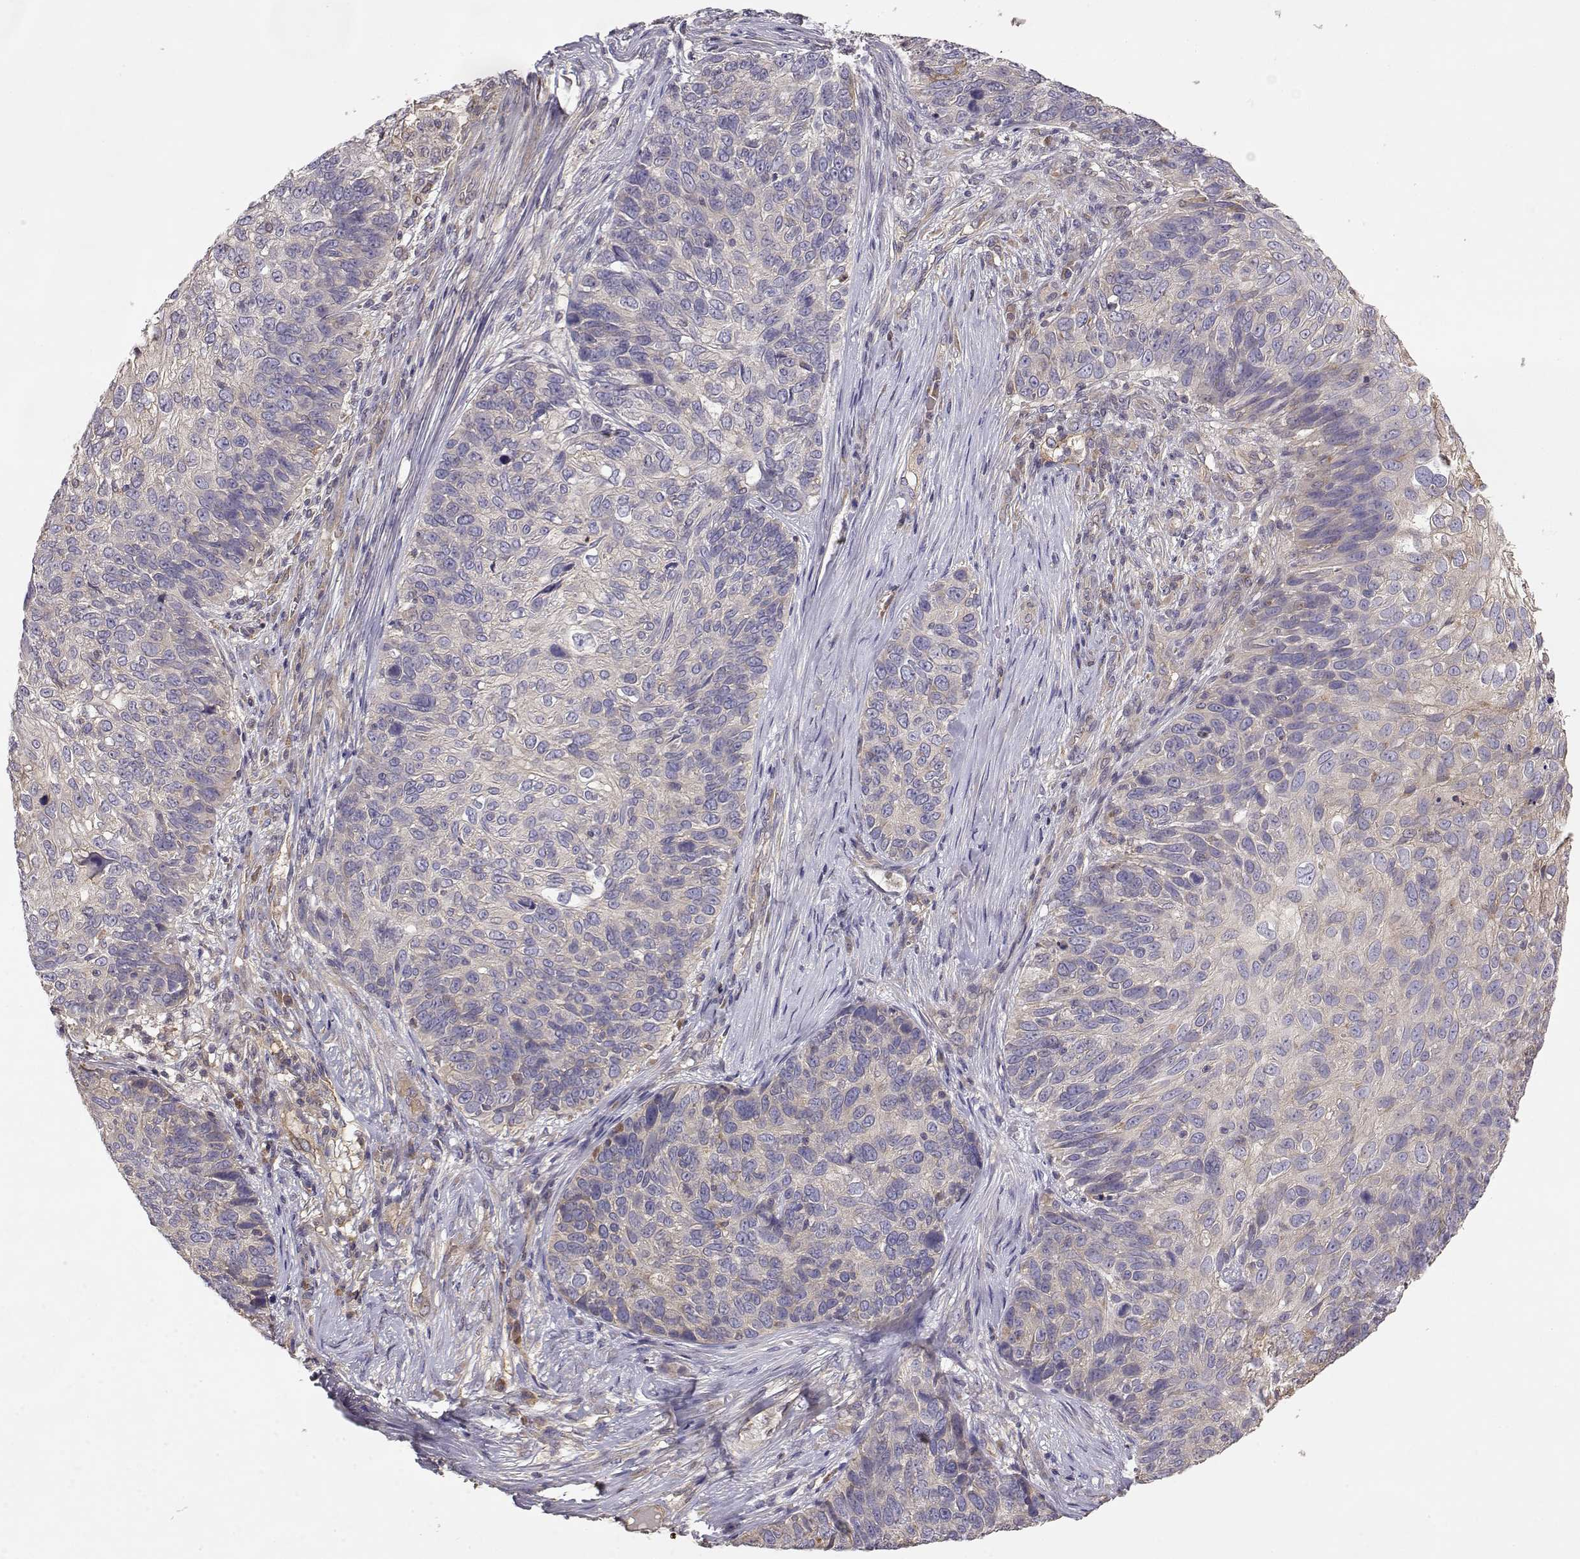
{"staining": {"intensity": "weak", "quantity": "<25%", "location": "cytoplasmic/membranous"}, "tissue": "skin cancer", "cell_type": "Tumor cells", "image_type": "cancer", "snomed": [{"axis": "morphology", "description": "Squamous cell carcinoma, NOS"}, {"axis": "topography", "description": "Skin"}], "caption": "This is an immunohistochemistry micrograph of human skin cancer. There is no positivity in tumor cells.", "gene": "CRIM1", "patient": {"sex": "male", "age": 92}}